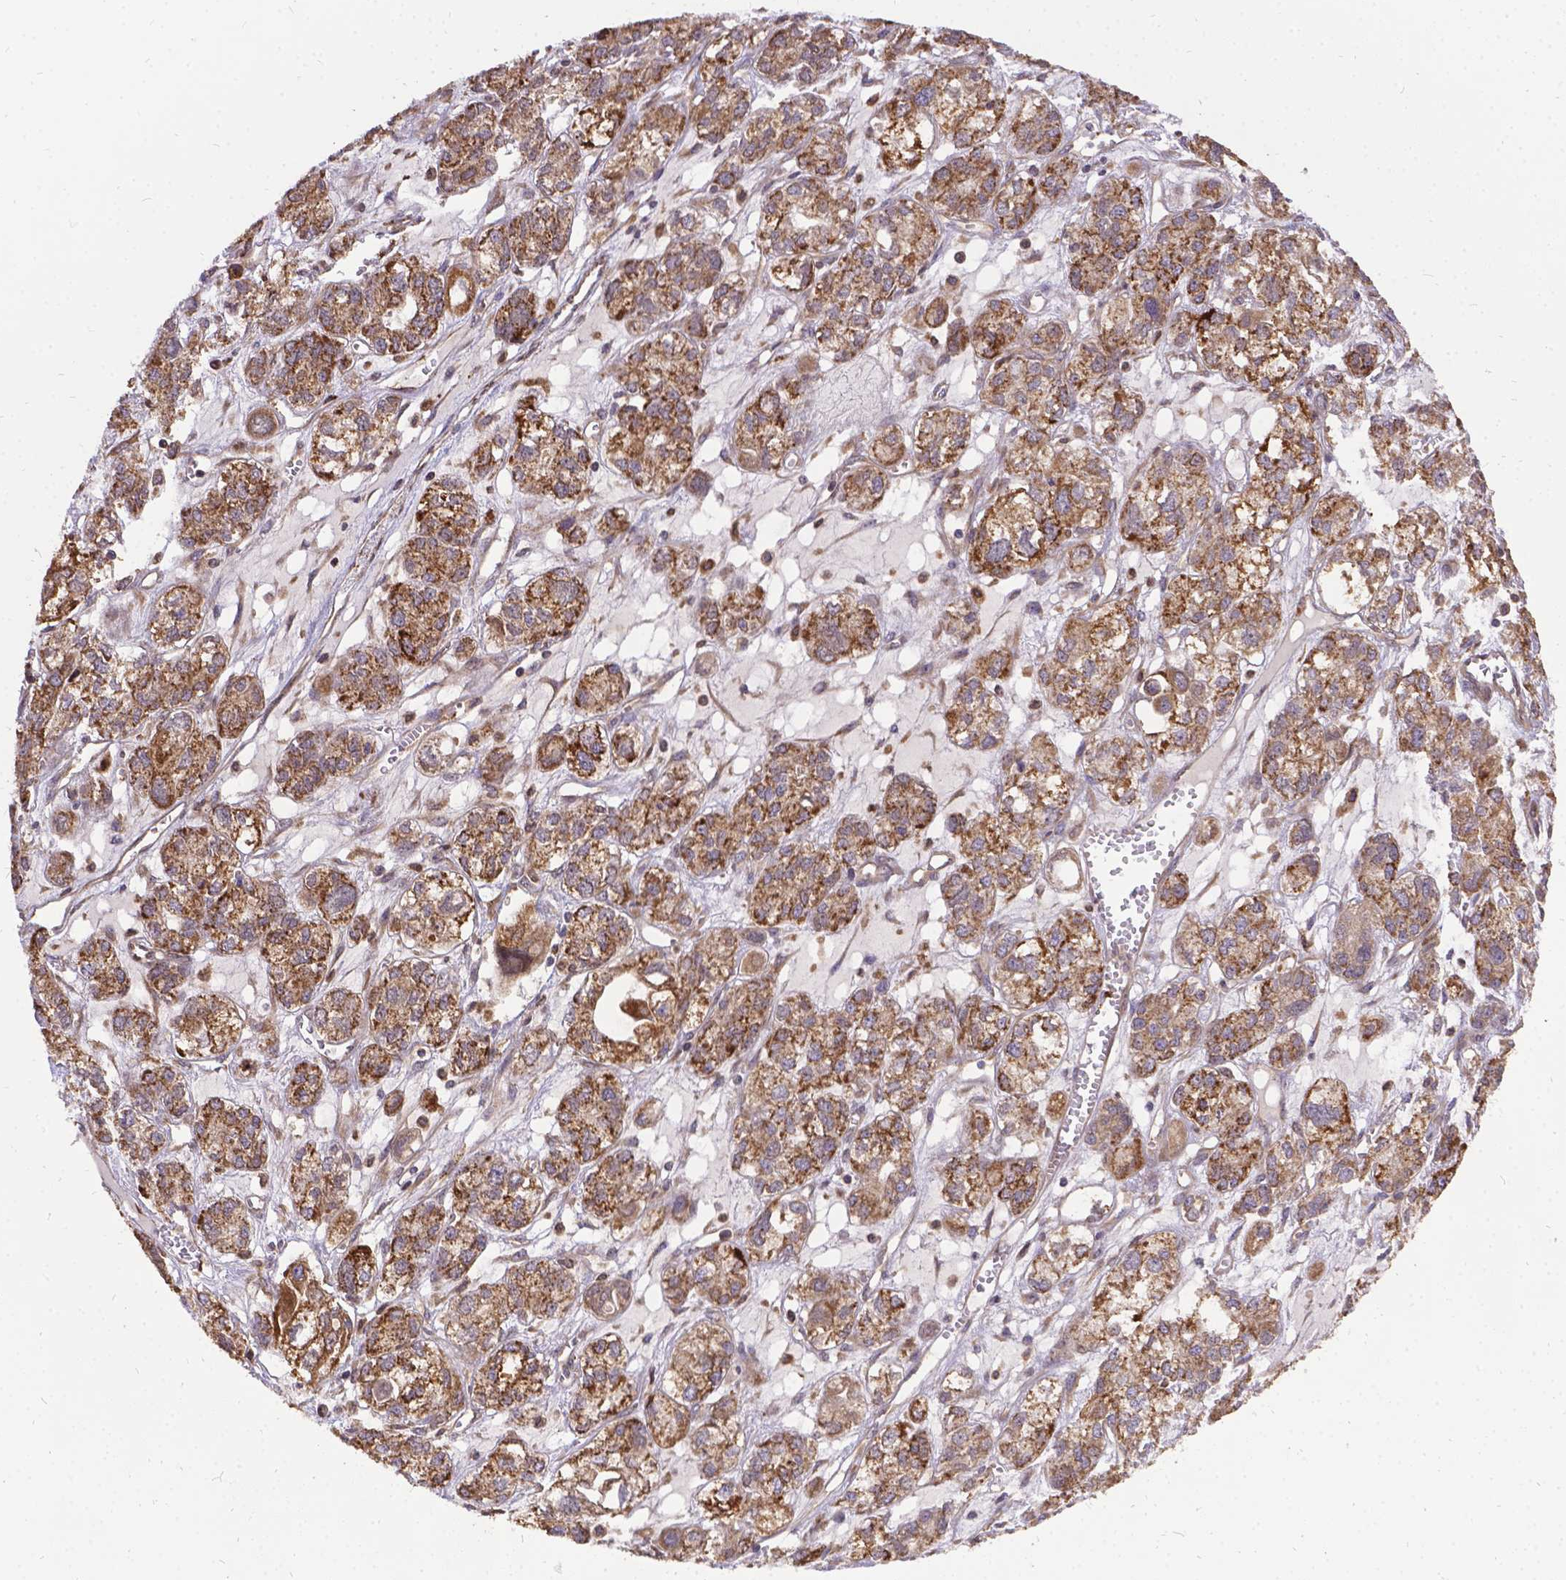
{"staining": {"intensity": "moderate", "quantity": ">75%", "location": "cytoplasmic/membranous"}, "tissue": "ovarian cancer", "cell_type": "Tumor cells", "image_type": "cancer", "snomed": [{"axis": "morphology", "description": "Carcinoma, endometroid"}, {"axis": "topography", "description": "Ovary"}], "caption": "The immunohistochemical stain highlights moderate cytoplasmic/membranous positivity in tumor cells of ovarian cancer tissue.", "gene": "DENND6A", "patient": {"sex": "female", "age": 64}}